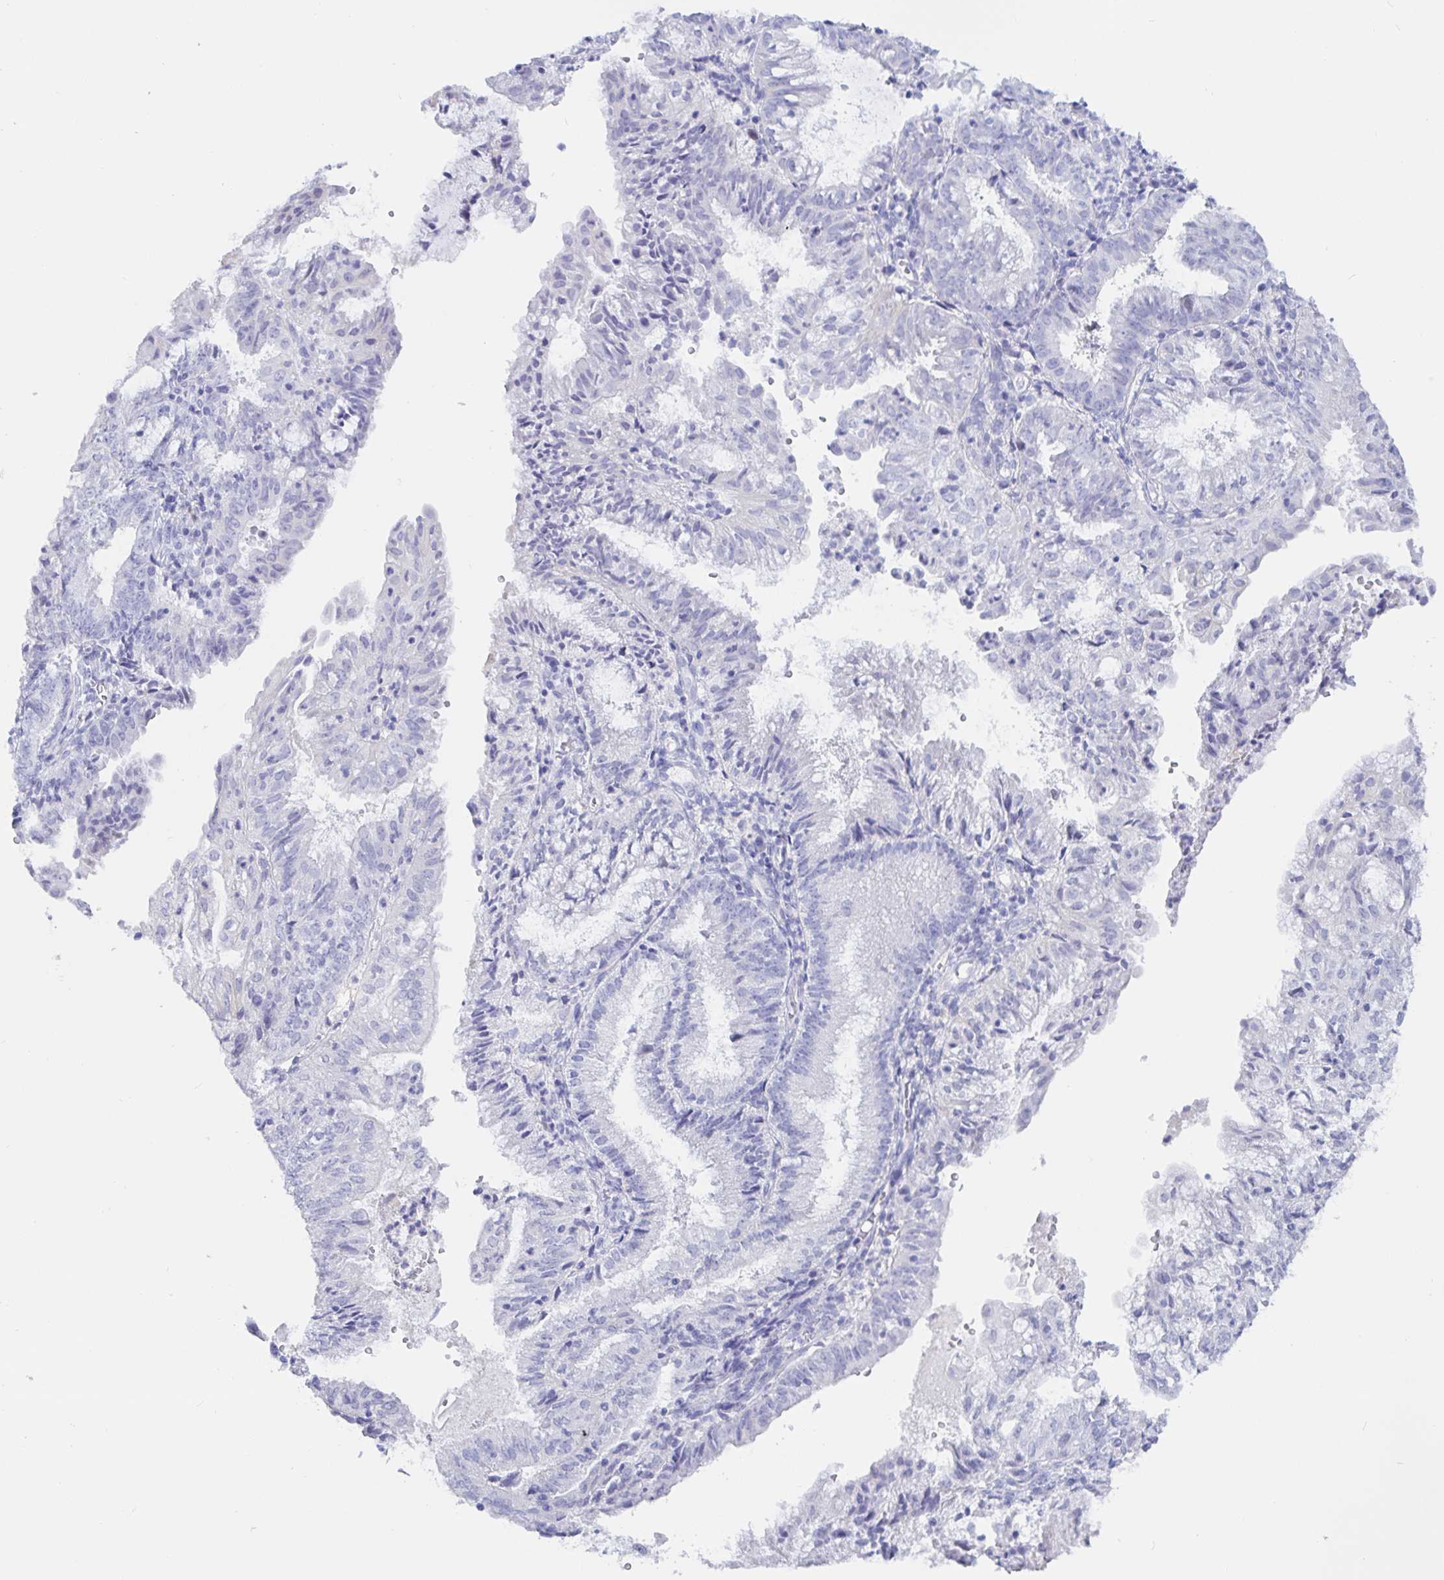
{"staining": {"intensity": "negative", "quantity": "none", "location": "none"}, "tissue": "endometrial cancer", "cell_type": "Tumor cells", "image_type": "cancer", "snomed": [{"axis": "morphology", "description": "Adenocarcinoma, NOS"}, {"axis": "topography", "description": "Endometrium"}], "caption": "The histopathology image shows no significant expression in tumor cells of endometrial cancer (adenocarcinoma).", "gene": "KCNH6", "patient": {"sex": "female", "age": 55}}